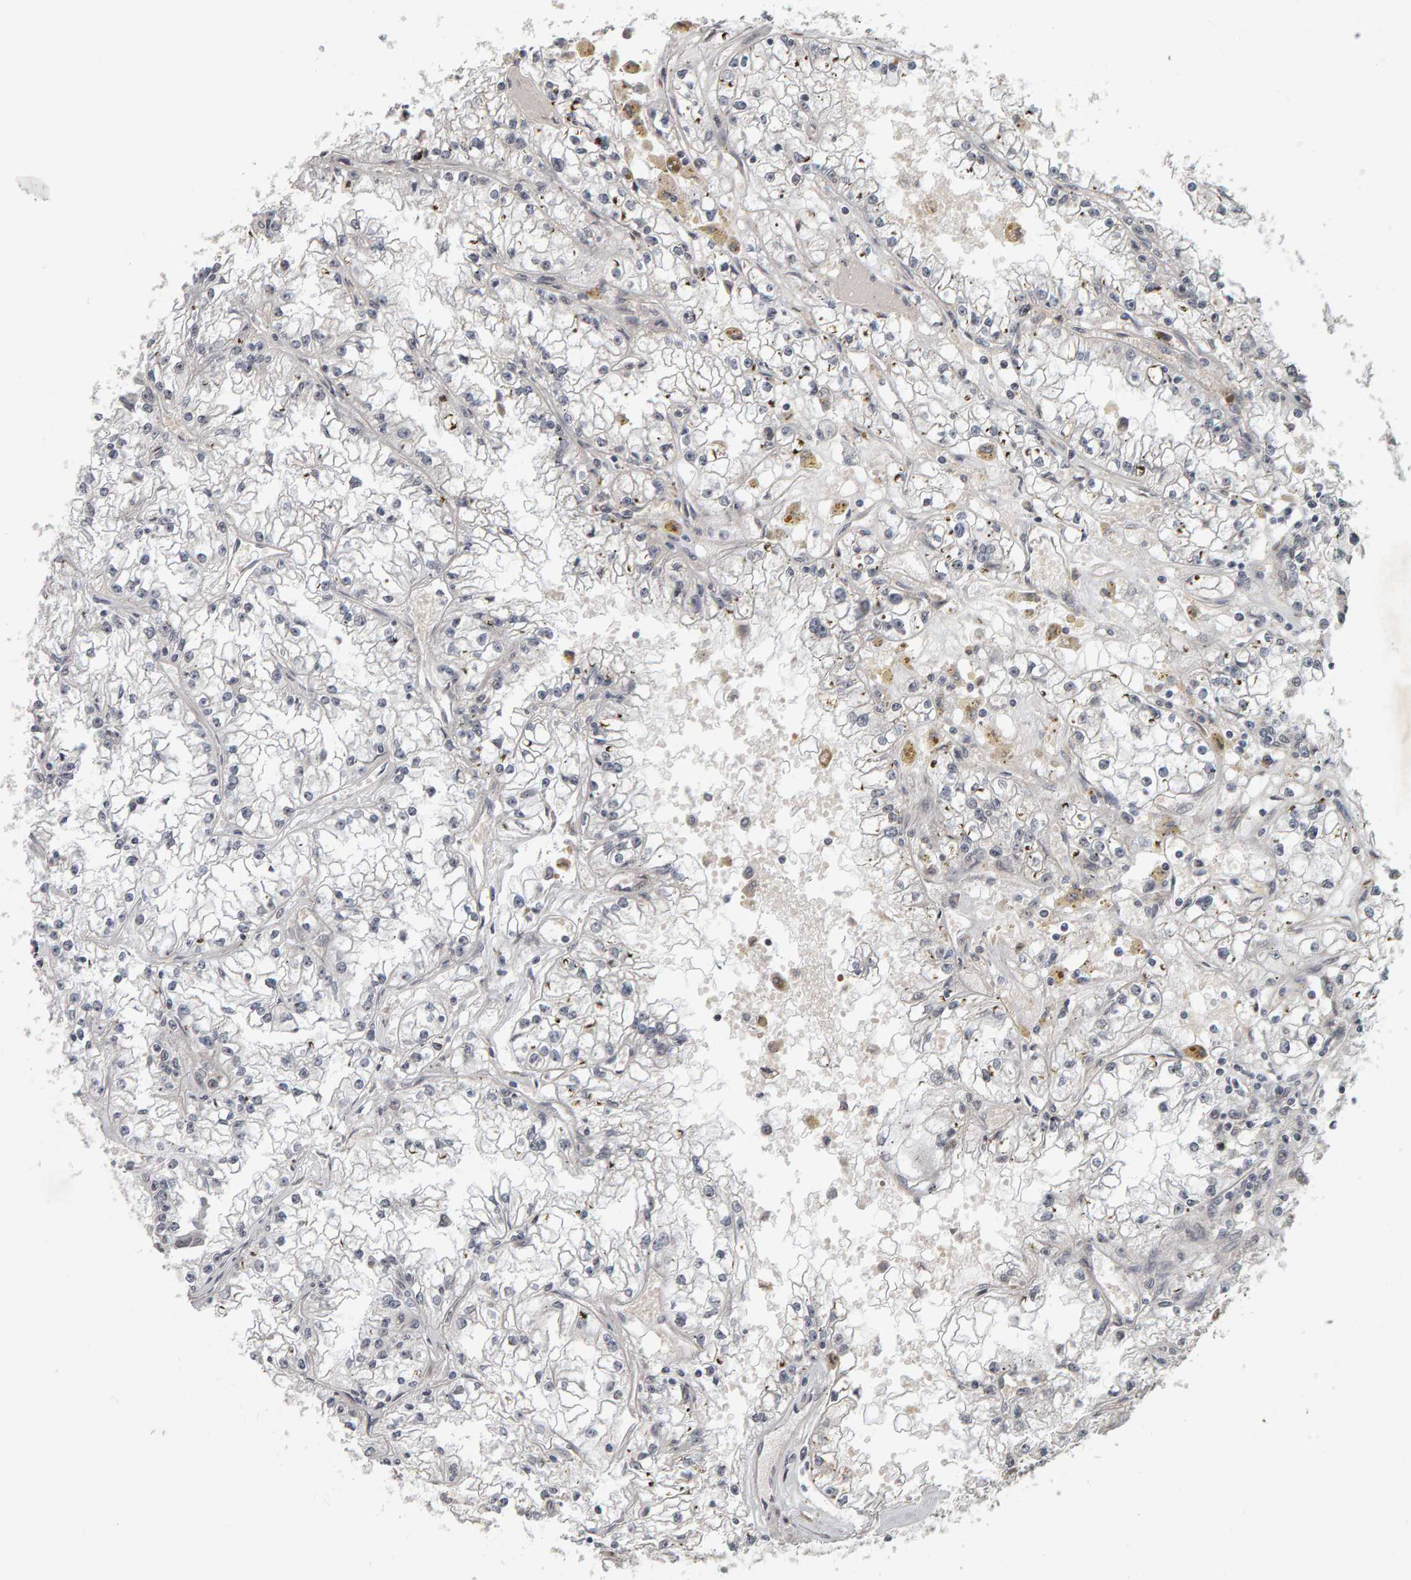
{"staining": {"intensity": "negative", "quantity": "none", "location": "none"}, "tissue": "renal cancer", "cell_type": "Tumor cells", "image_type": "cancer", "snomed": [{"axis": "morphology", "description": "Adenocarcinoma, NOS"}, {"axis": "topography", "description": "Kidney"}], "caption": "DAB (3,3'-diaminobenzidine) immunohistochemical staining of human adenocarcinoma (renal) demonstrates no significant positivity in tumor cells.", "gene": "DAP3", "patient": {"sex": "male", "age": 56}}